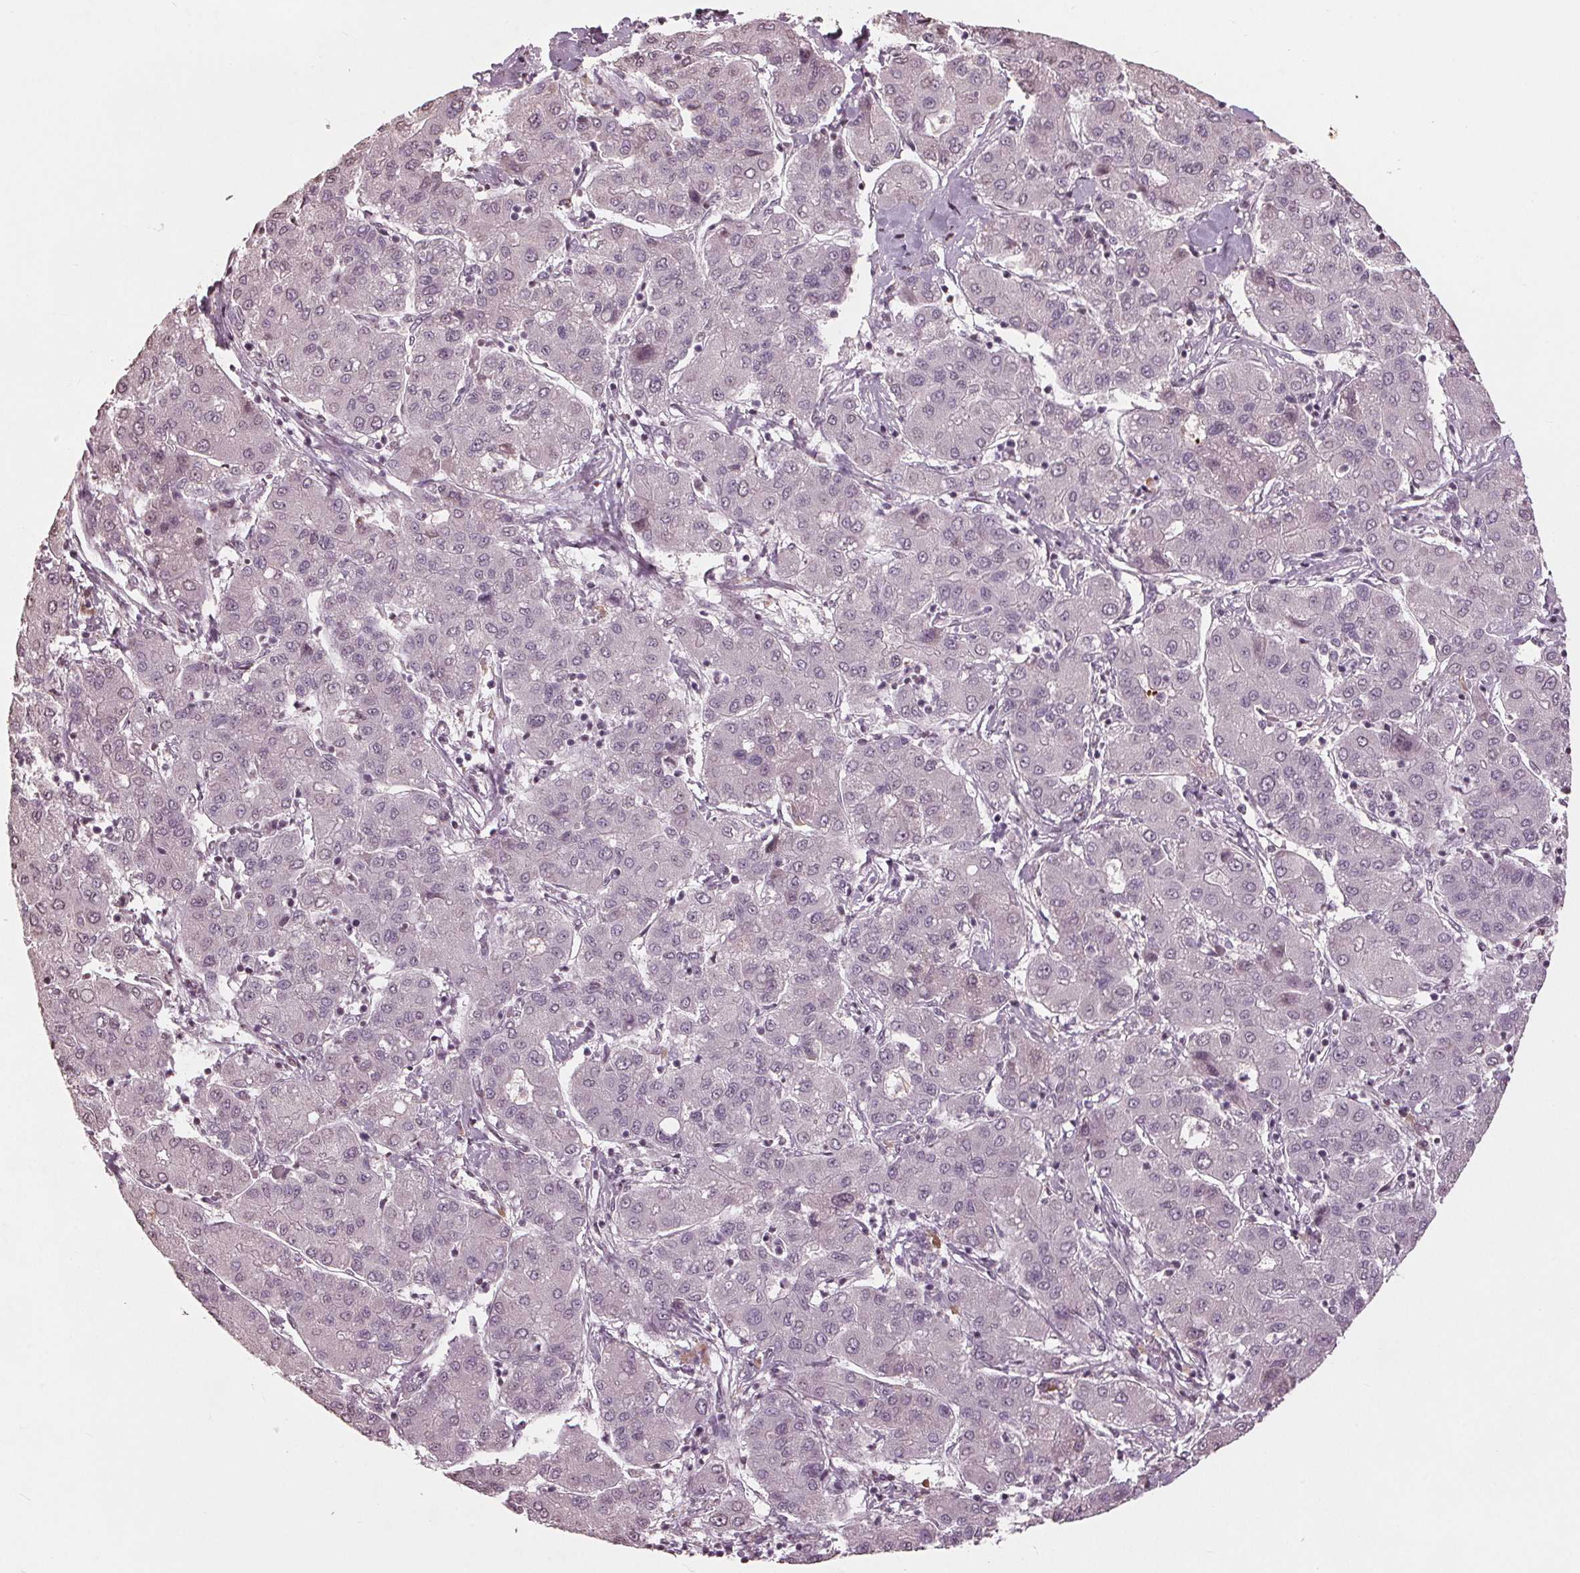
{"staining": {"intensity": "negative", "quantity": "none", "location": "none"}, "tissue": "liver cancer", "cell_type": "Tumor cells", "image_type": "cancer", "snomed": [{"axis": "morphology", "description": "Carcinoma, Hepatocellular, NOS"}, {"axis": "topography", "description": "Liver"}], "caption": "This is a micrograph of IHC staining of liver cancer (hepatocellular carcinoma), which shows no staining in tumor cells.", "gene": "CXCL16", "patient": {"sex": "male", "age": 65}}